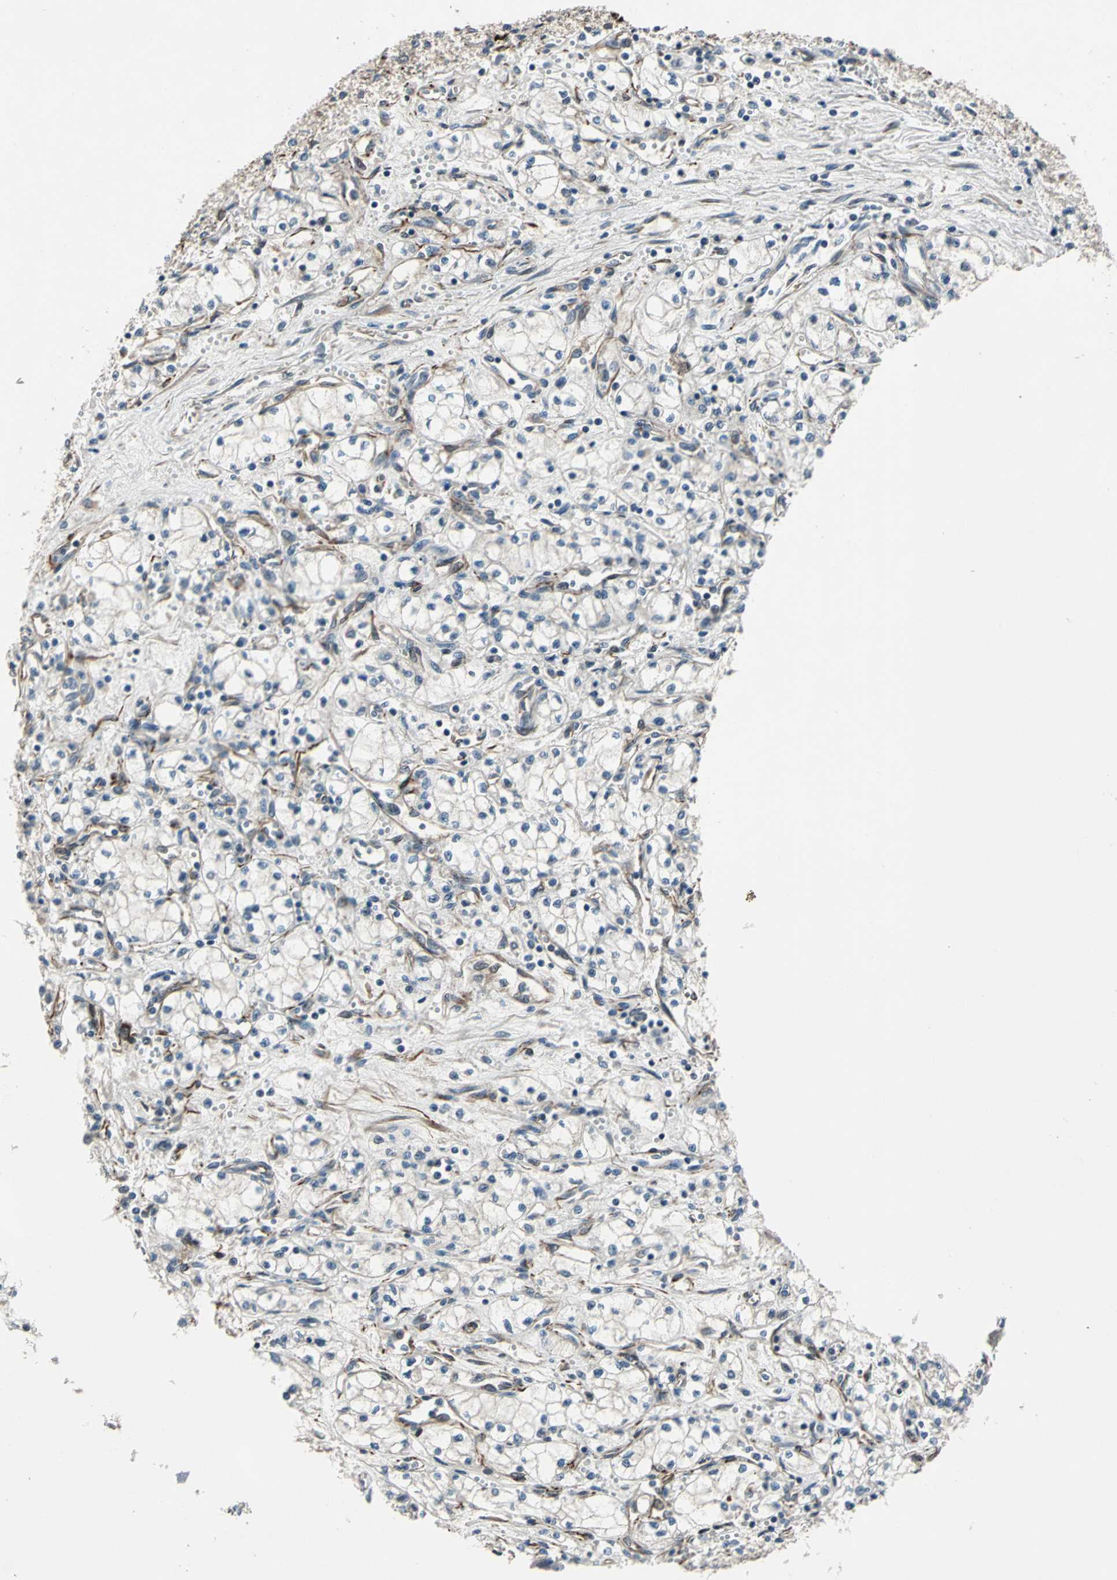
{"staining": {"intensity": "negative", "quantity": "none", "location": "none"}, "tissue": "renal cancer", "cell_type": "Tumor cells", "image_type": "cancer", "snomed": [{"axis": "morphology", "description": "Normal tissue, NOS"}, {"axis": "morphology", "description": "Adenocarcinoma, NOS"}, {"axis": "topography", "description": "Kidney"}], "caption": "An IHC micrograph of renal cancer (adenocarcinoma) is shown. There is no staining in tumor cells of renal cancer (adenocarcinoma). (DAB immunohistochemistry (IHC) with hematoxylin counter stain).", "gene": "EXD2", "patient": {"sex": "male", "age": 59}}